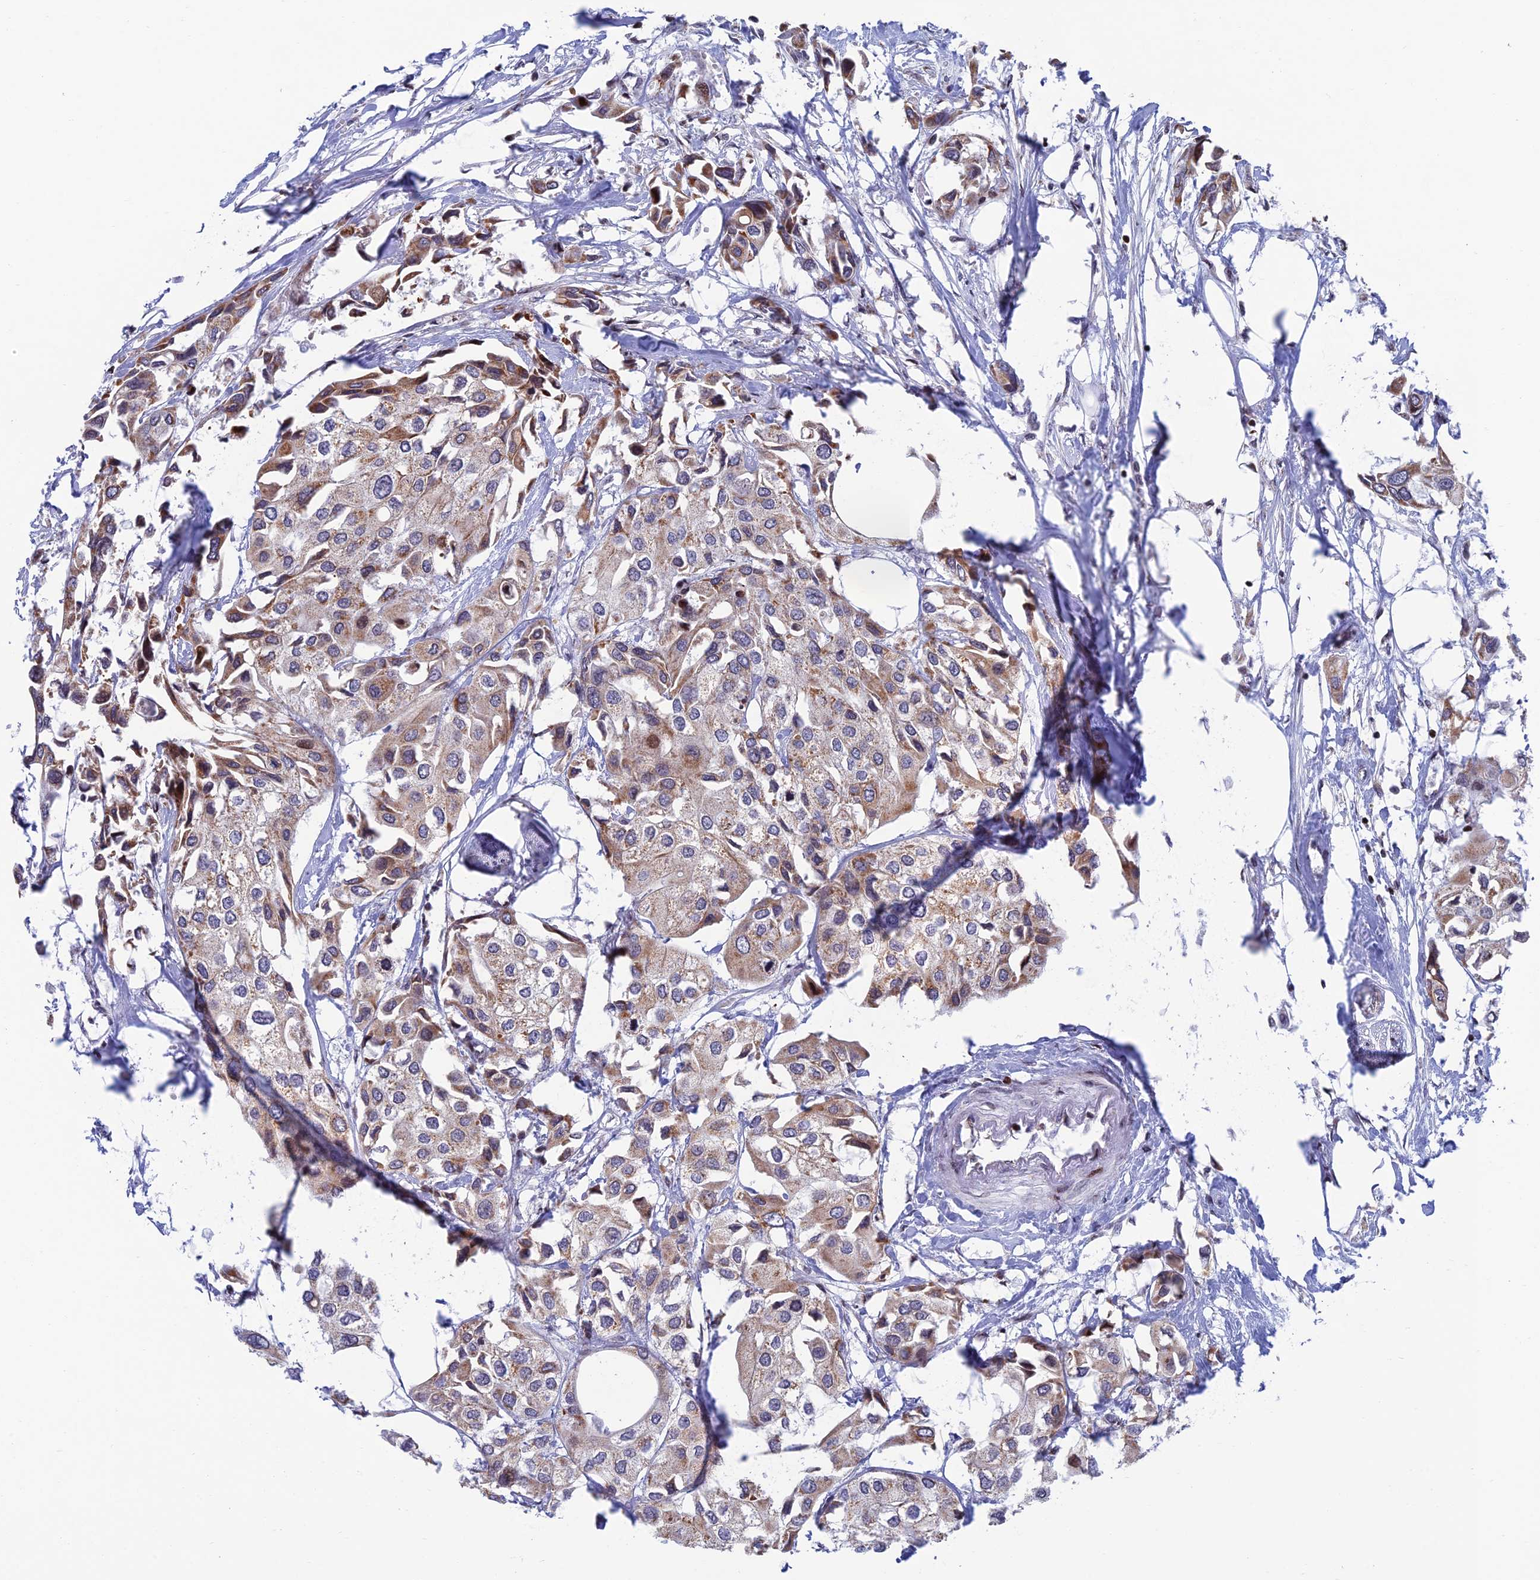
{"staining": {"intensity": "moderate", "quantity": ">75%", "location": "cytoplasmic/membranous"}, "tissue": "urothelial cancer", "cell_type": "Tumor cells", "image_type": "cancer", "snomed": [{"axis": "morphology", "description": "Urothelial carcinoma, High grade"}, {"axis": "topography", "description": "Urinary bladder"}], "caption": "Immunohistochemical staining of human urothelial cancer reveals moderate cytoplasmic/membranous protein expression in about >75% of tumor cells. Immunohistochemistry stains the protein in brown and the nuclei are stained blue.", "gene": "AFF3", "patient": {"sex": "male", "age": 64}}